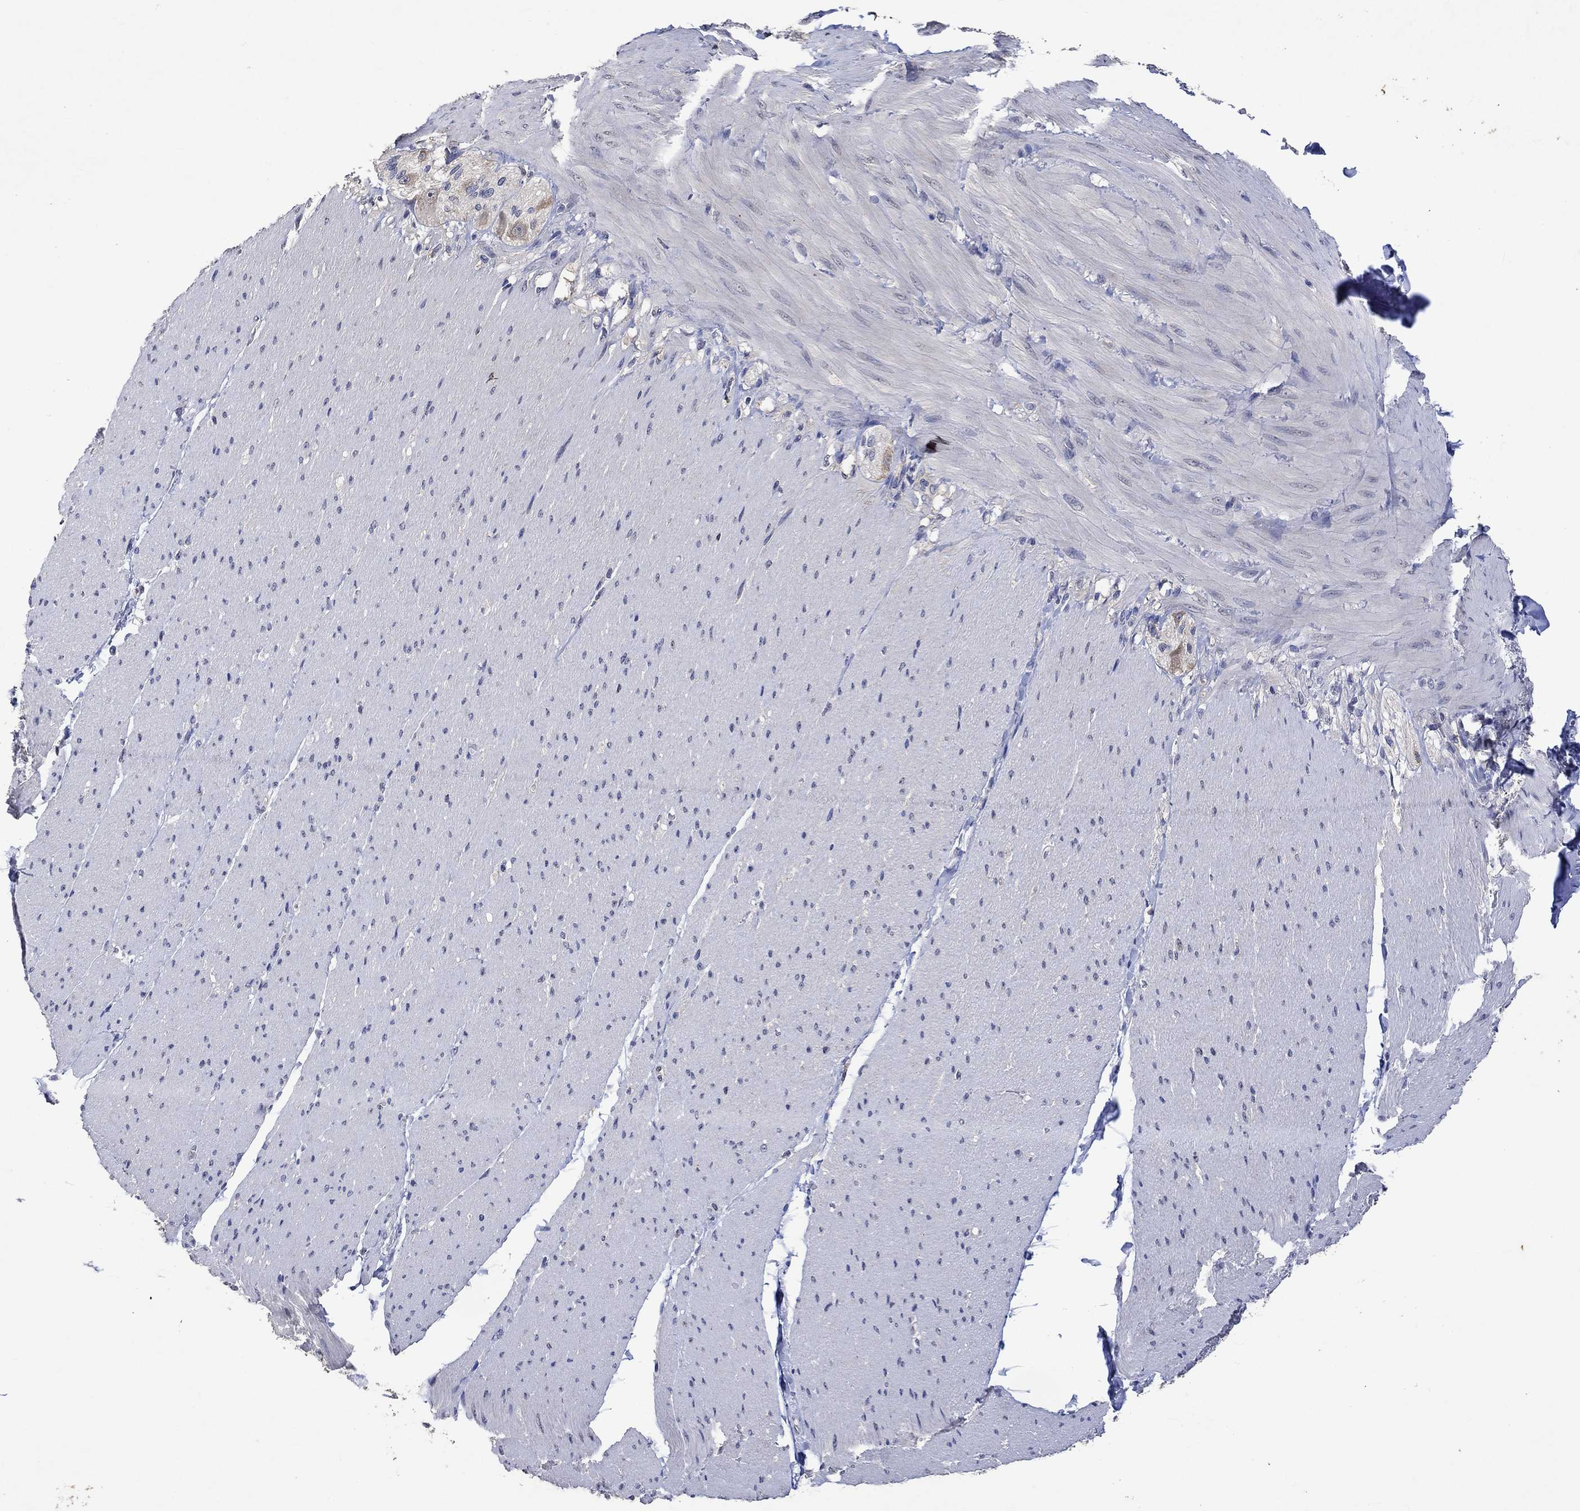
{"staining": {"intensity": "negative", "quantity": "none", "location": "none"}, "tissue": "adipose tissue", "cell_type": "Adipocytes", "image_type": "normal", "snomed": [{"axis": "morphology", "description": "Normal tissue, NOS"}, {"axis": "topography", "description": "Smooth muscle"}, {"axis": "topography", "description": "Duodenum"}, {"axis": "topography", "description": "Peripheral nerve tissue"}], "caption": "Adipocytes show no significant protein positivity in unremarkable adipose tissue.", "gene": "PTPN20", "patient": {"sex": "female", "age": 61}}